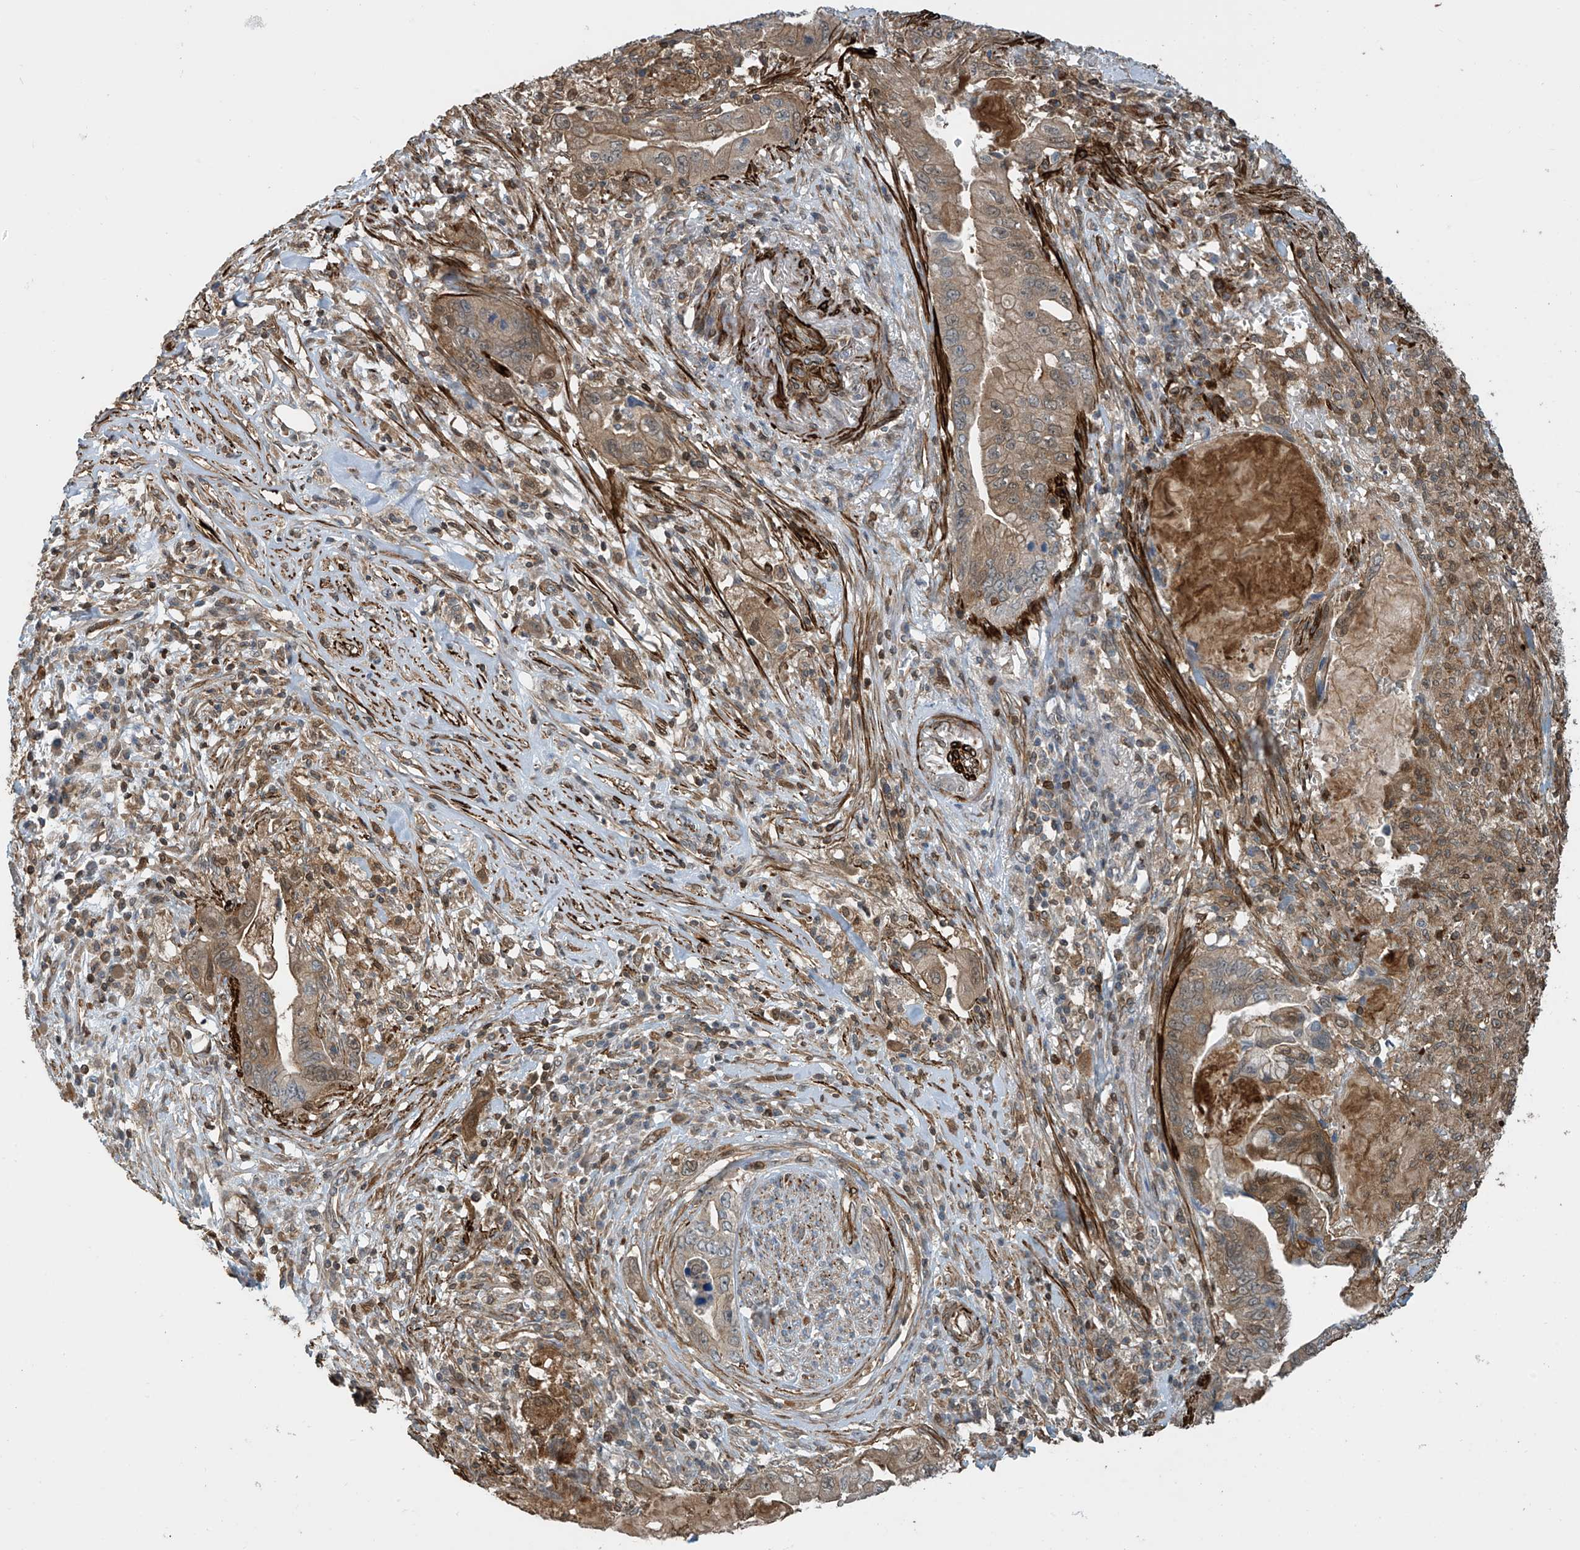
{"staining": {"intensity": "moderate", "quantity": "25%-75%", "location": "cytoplasmic/membranous"}, "tissue": "pancreatic cancer", "cell_type": "Tumor cells", "image_type": "cancer", "snomed": [{"axis": "morphology", "description": "Adenocarcinoma, NOS"}, {"axis": "topography", "description": "Pancreas"}], "caption": "Brown immunohistochemical staining in human pancreatic cancer reveals moderate cytoplasmic/membranous expression in approximately 25%-75% of tumor cells.", "gene": "SH3BGRL3", "patient": {"sex": "female", "age": 73}}